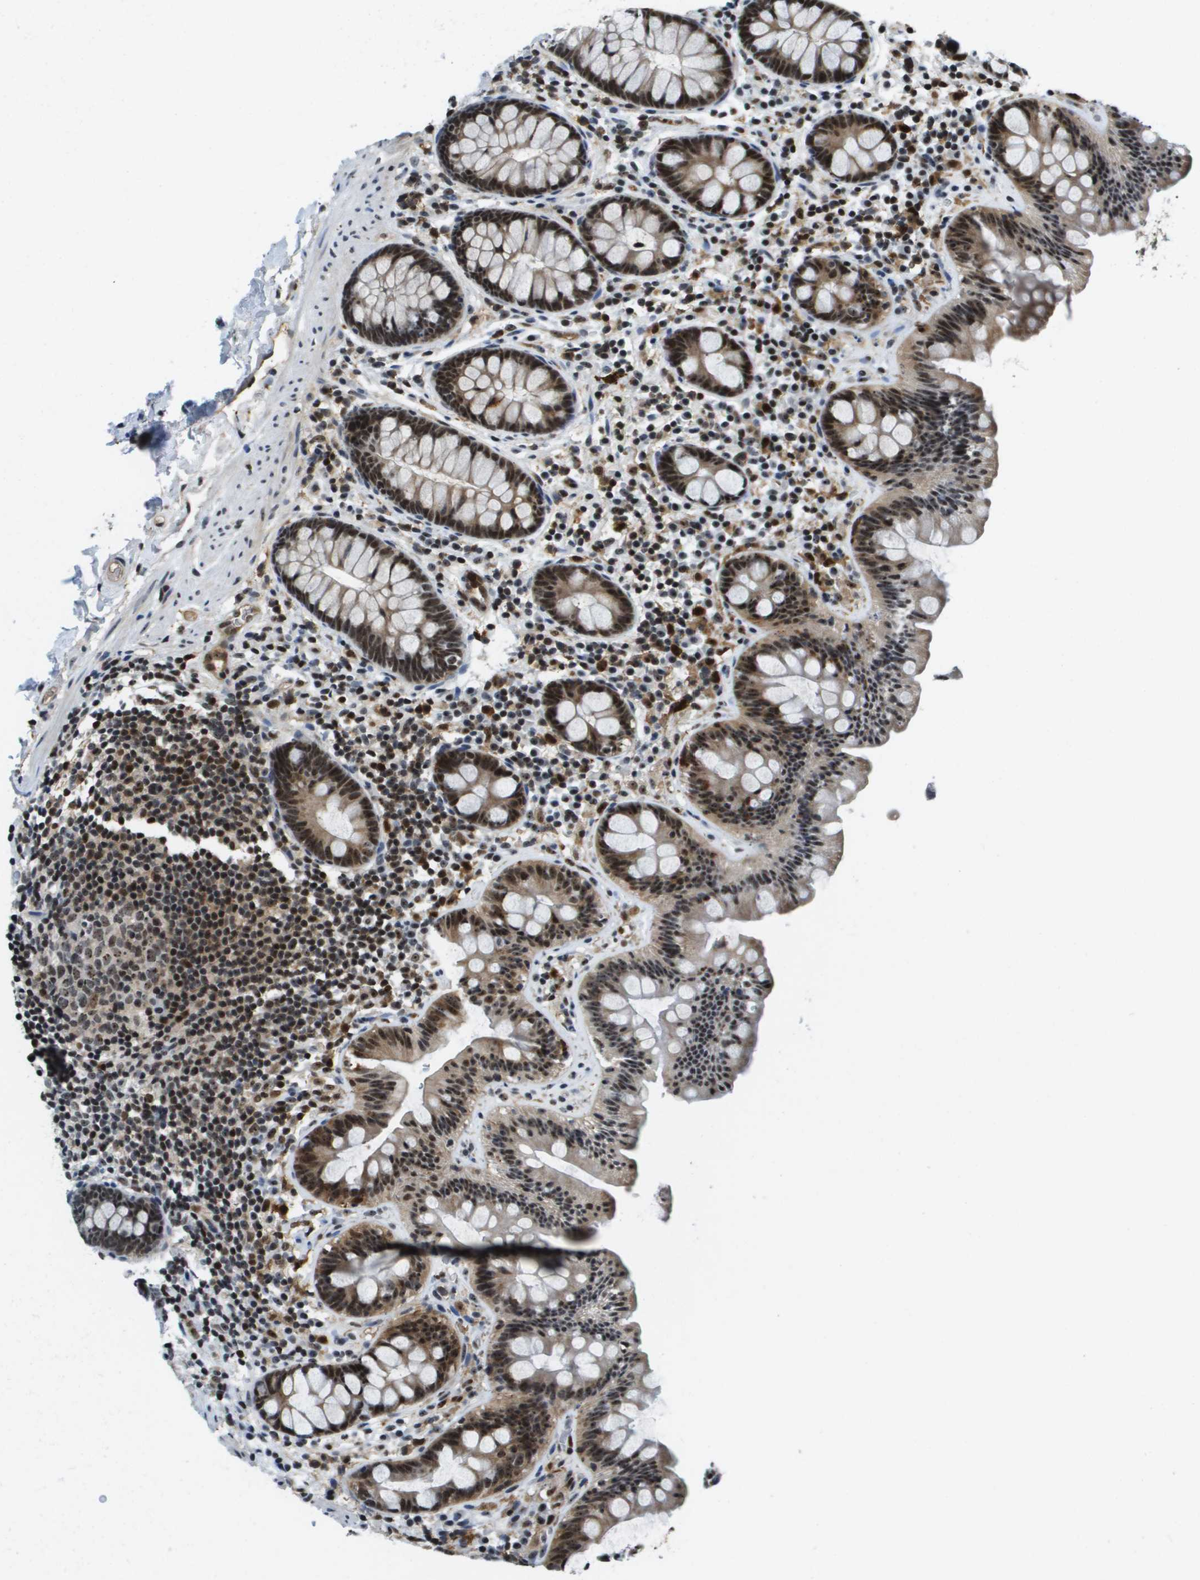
{"staining": {"intensity": "strong", "quantity": ">75%", "location": "nuclear"}, "tissue": "colon", "cell_type": "Endothelial cells", "image_type": "normal", "snomed": [{"axis": "morphology", "description": "Normal tissue, NOS"}, {"axis": "topography", "description": "Colon"}], "caption": "A brown stain labels strong nuclear expression of a protein in endothelial cells of benign human colon. Nuclei are stained in blue.", "gene": "EP400", "patient": {"sex": "female", "age": 80}}